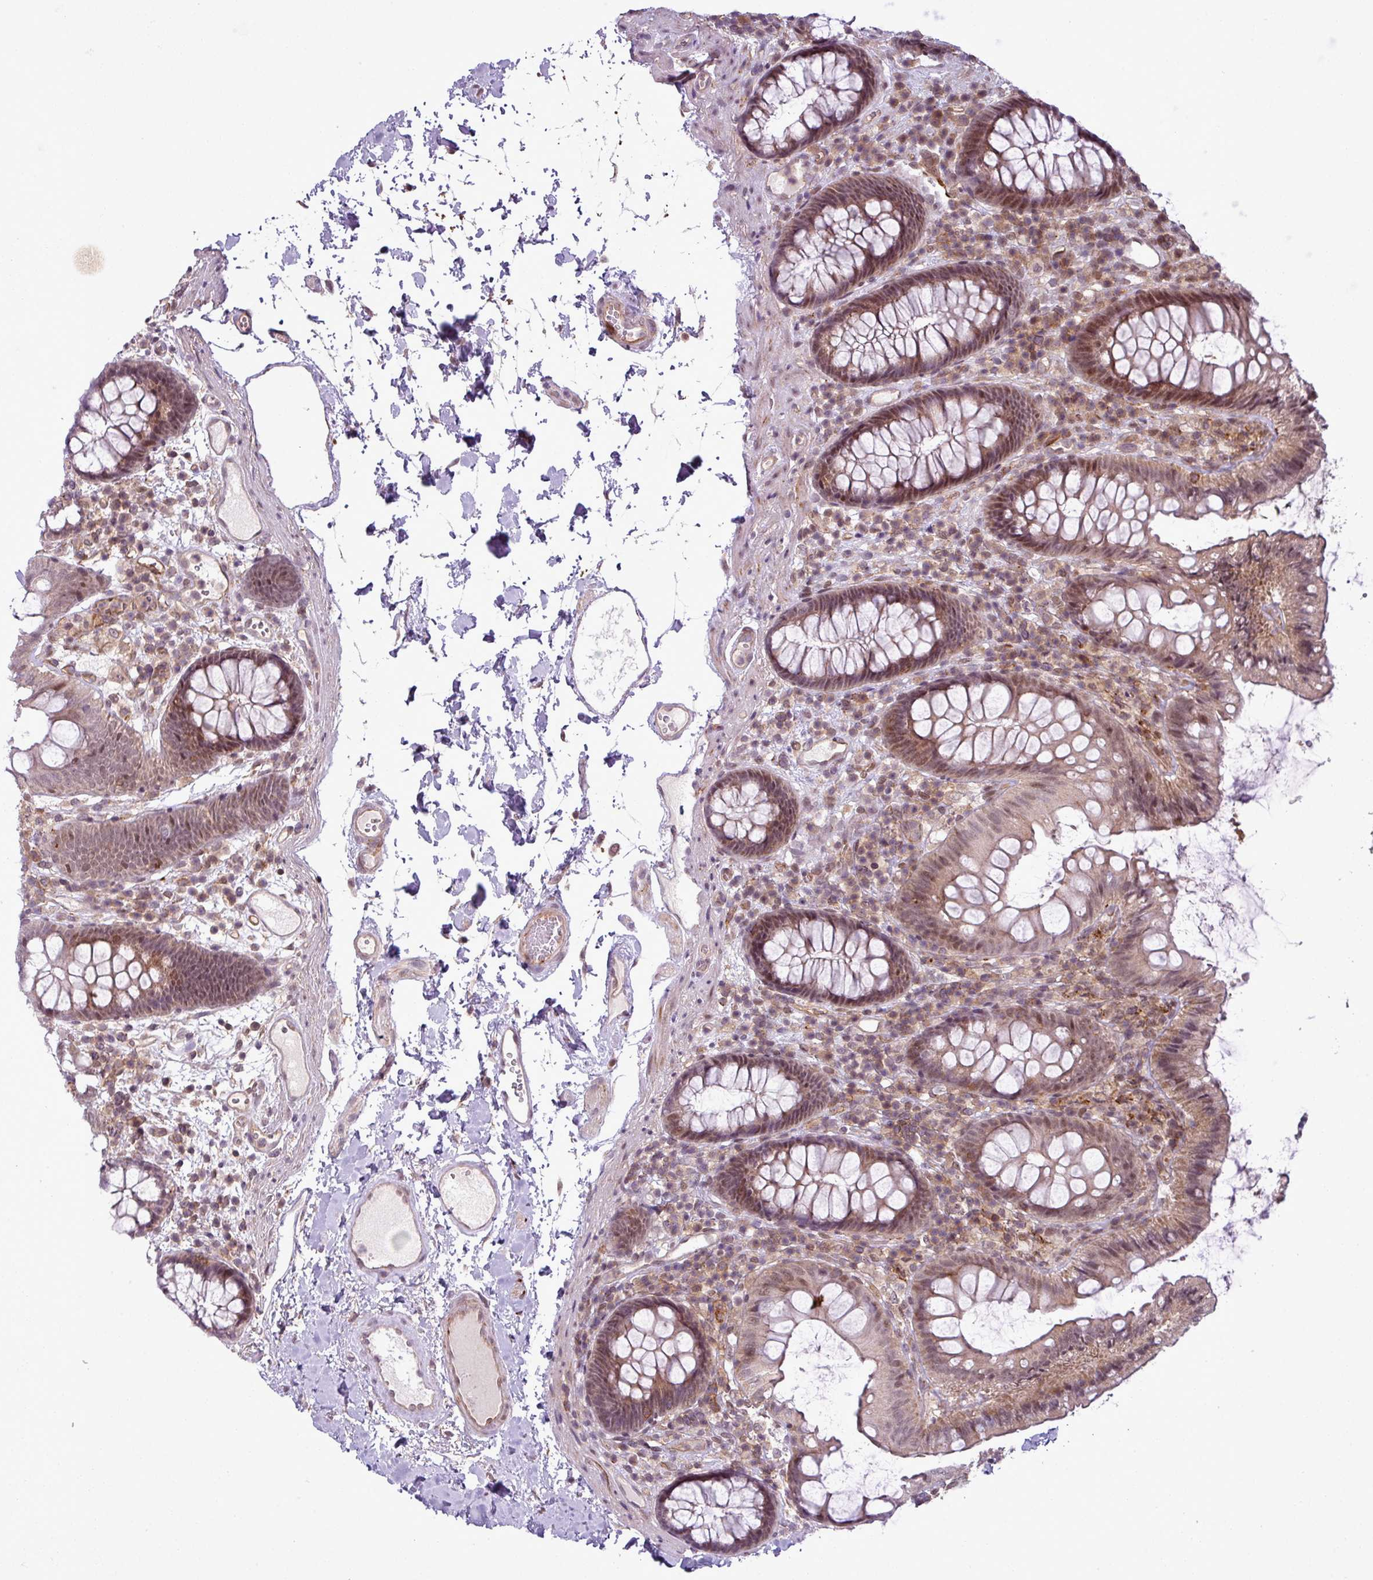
{"staining": {"intensity": "weak", "quantity": ">75%", "location": "cytoplasmic/membranous"}, "tissue": "colon", "cell_type": "Endothelial cells", "image_type": "normal", "snomed": [{"axis": "morphology", "description": "Normal tissue, NOS"}, {"axis": "topography", "description": "Colon"}], "caption": "A micrograph of colon stained for a protein exhibits weak cytoplasmic/membranous brown staining in endothelial cells.", "gene": "ZC2HC1C", "patient": {"sex": "male", "age": 84}}